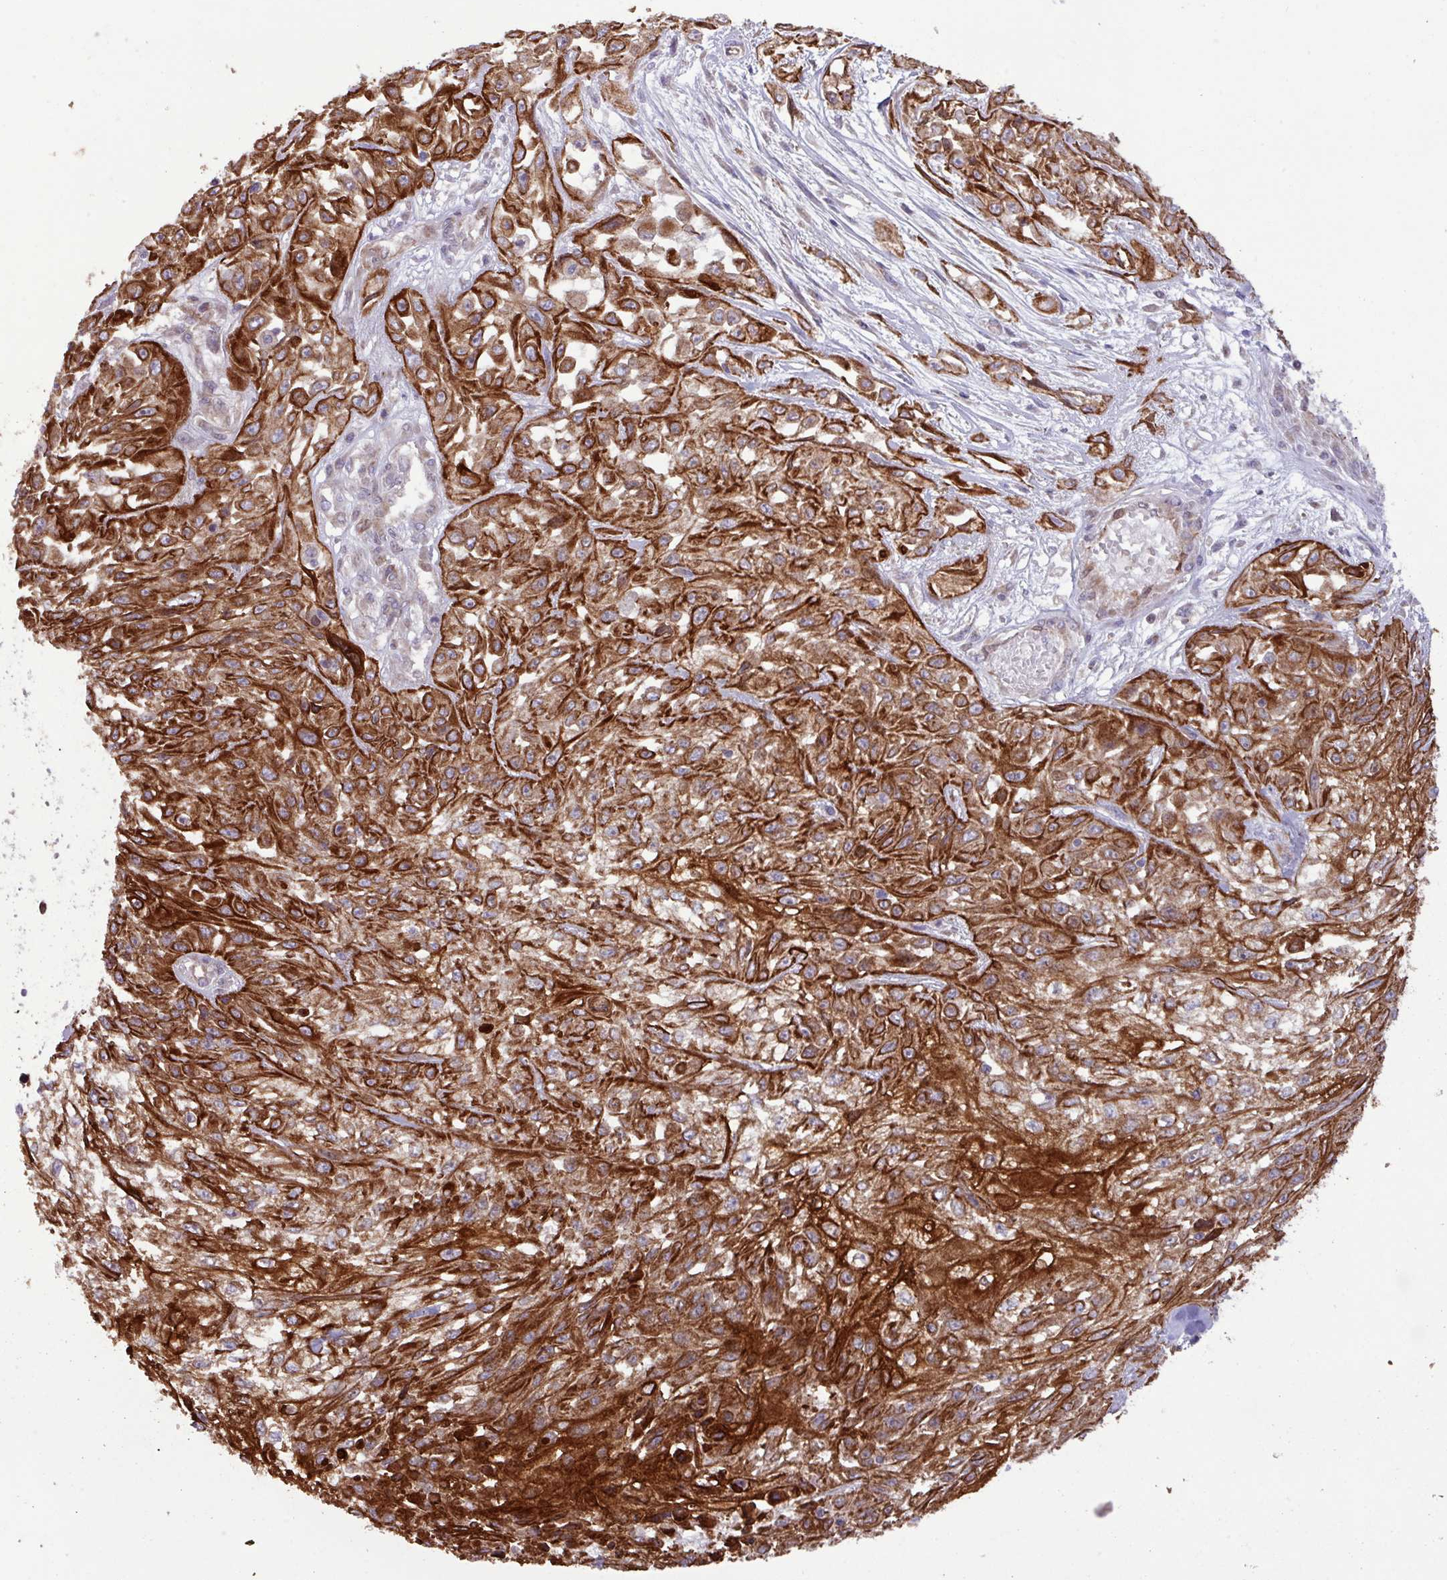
{"staining": {"intensity": "strong", "quantity": ">75%", "location": "cytoplasmic/membranous"}, "tissue": "skin cancer", "cell_type": "Tumor cells", "image_type": "cancer", "snomed": [{"axis": "morphology", "description": "Squamous cell carcinoma, NOS"}, {"axis": "morphology", "description": "Squamous cell carcinoma, metastatic, NOS"}, {"axis": "topography", "description": "Skin"}, {"axis": "topography", "description": "Lymph node"}], "caption": "Immunohistochemistry (IHC) (DAB (3,3'-diaminobenzidine)) staining of skin squamous cell carcinoma displays strong cytoplasmic/membranous protein expression in approximately >75% of tumor cells.", "gene": "CNTRL", "patient": {"sex": "male", "age": 75}}